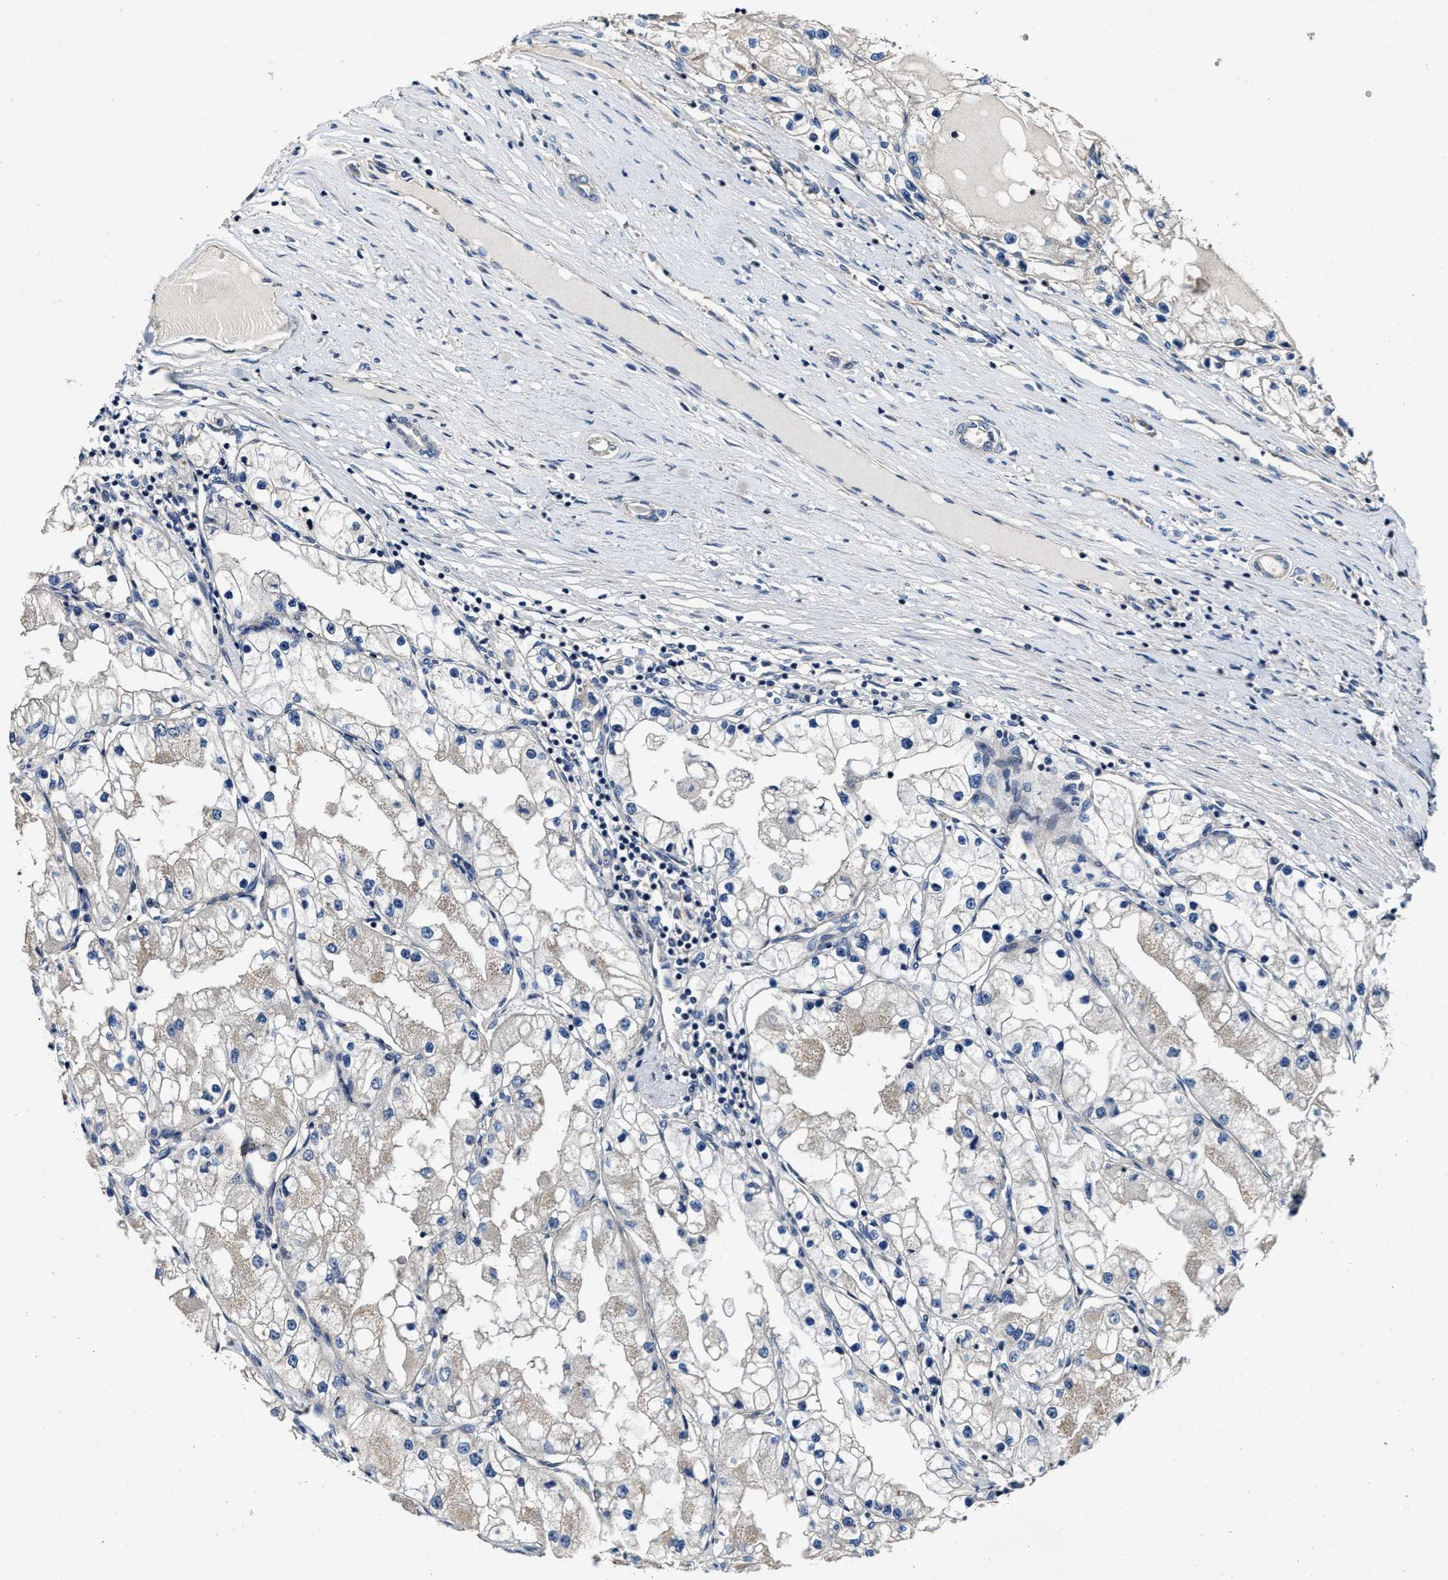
{"staining": {"intensity": "negative", "quantity": "none", "location": "none"}, "tissue": "renal cancer", "cell_type": "Tumor cells", "image_type": "cancer", "snomed": [{"axis": "morphology", "description": "Adenocarcinoma, NOS"}, {"axis": "topography", "description": "Kidney"}], "caption": "Tumor cells show no significant protein expression in adenocarcinoma (renal).", "gene": "PTAR1", "patient": {"sex": "male", "age": 68}}